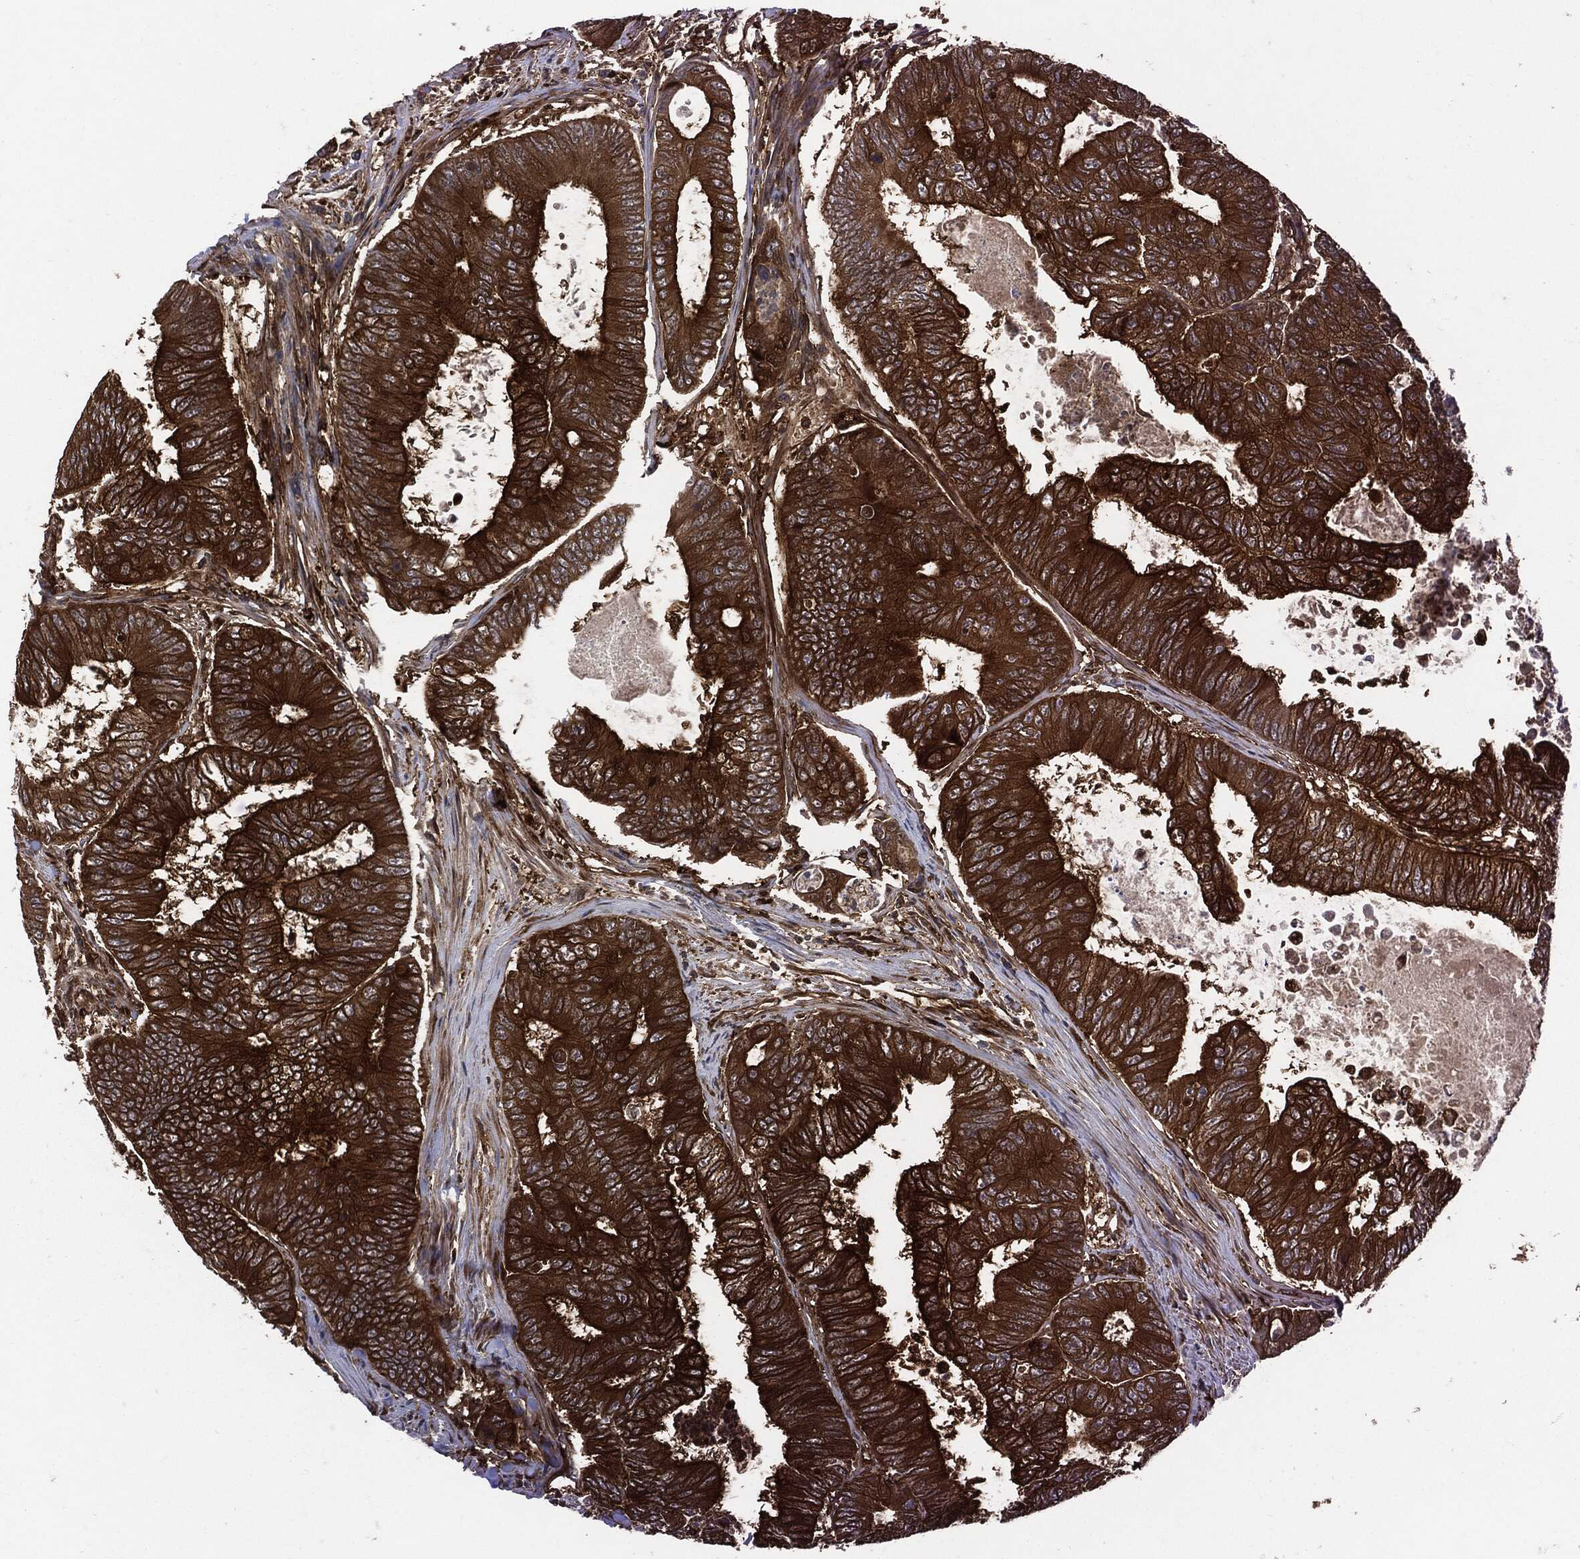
{"staining": {"intensity": "strong", "quantity": ">75%", "location": "cytoplasmic/membranous"}, "tissue": "colorectal cancer", "cell_type": "Tumor cells", "image_type": "cancer", "snomed": [{"axis": "morphology", "description": "Adenocarcinoma, NOS"}, {"axis": "topography", "description": "Colon"}], "caption": "Immunohistochemical staining of adenocarcinoma (colorectal) shows high levels of strong cytoplasmic/membranous protein positivity in approximately >75% of tumor cells. (DAB = brown stain, brightfield microscopy at high magnification).", "gene": "XPNPEP1", "patient": {"sex": "female", "age": 48}}